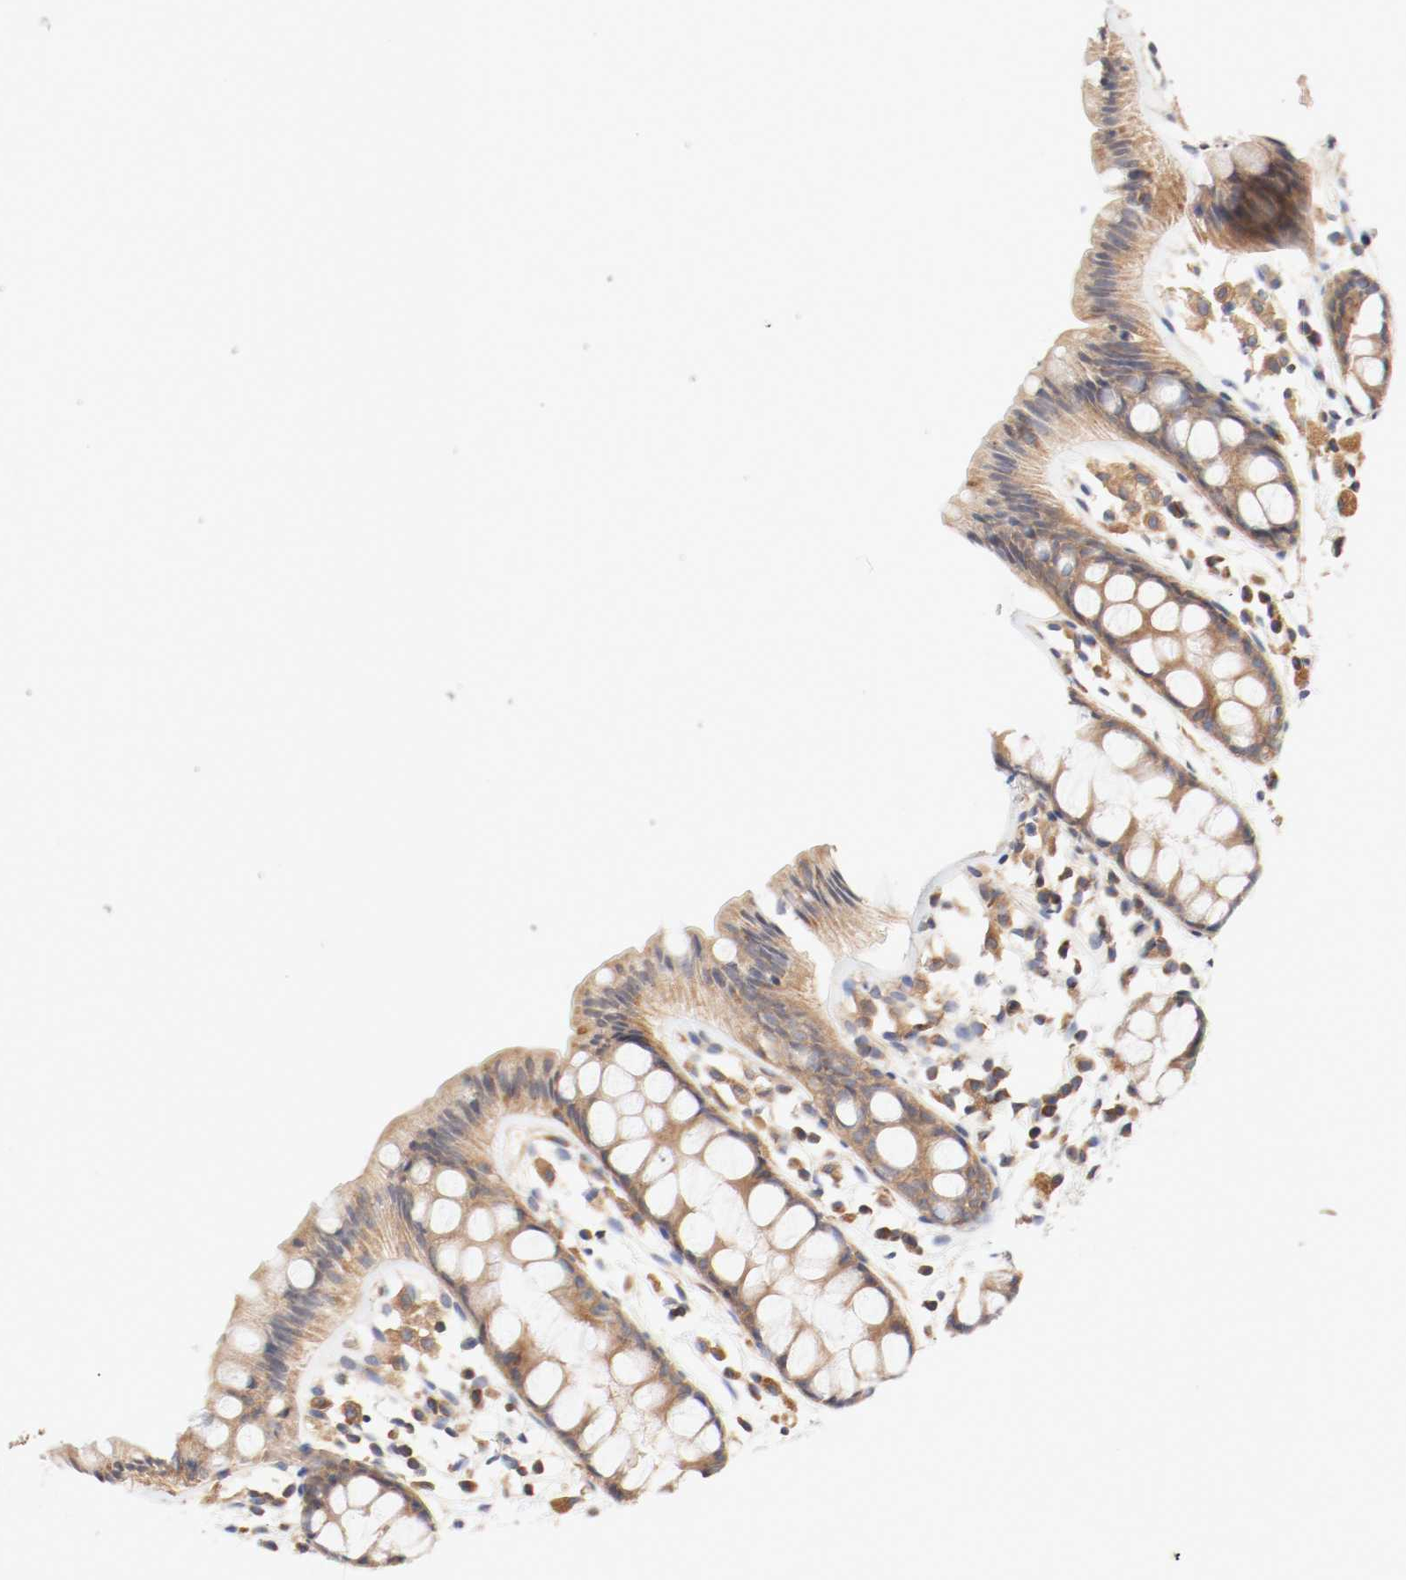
{"staining": {"intensity": "moderate", "quantity": ">75%", "location": "cytoplasmic/membranous"}, "tissue": "rectum", "cell_type": "Glandular cells", "image_type": "normal", "snomed": [{"axis": "morphology", "description": "Normal tissue, NOS"}, {"axis": "topography", "description": "Rectum"}], "caption": "Immunohistochemical staining of unremarkable rectum displays >75% levels of moderate cytoplasmic/membranous protein positivity in about >75% of glandular cells.", "gene": "GIT1", "patient": {"sex": "female", "age": 66}}